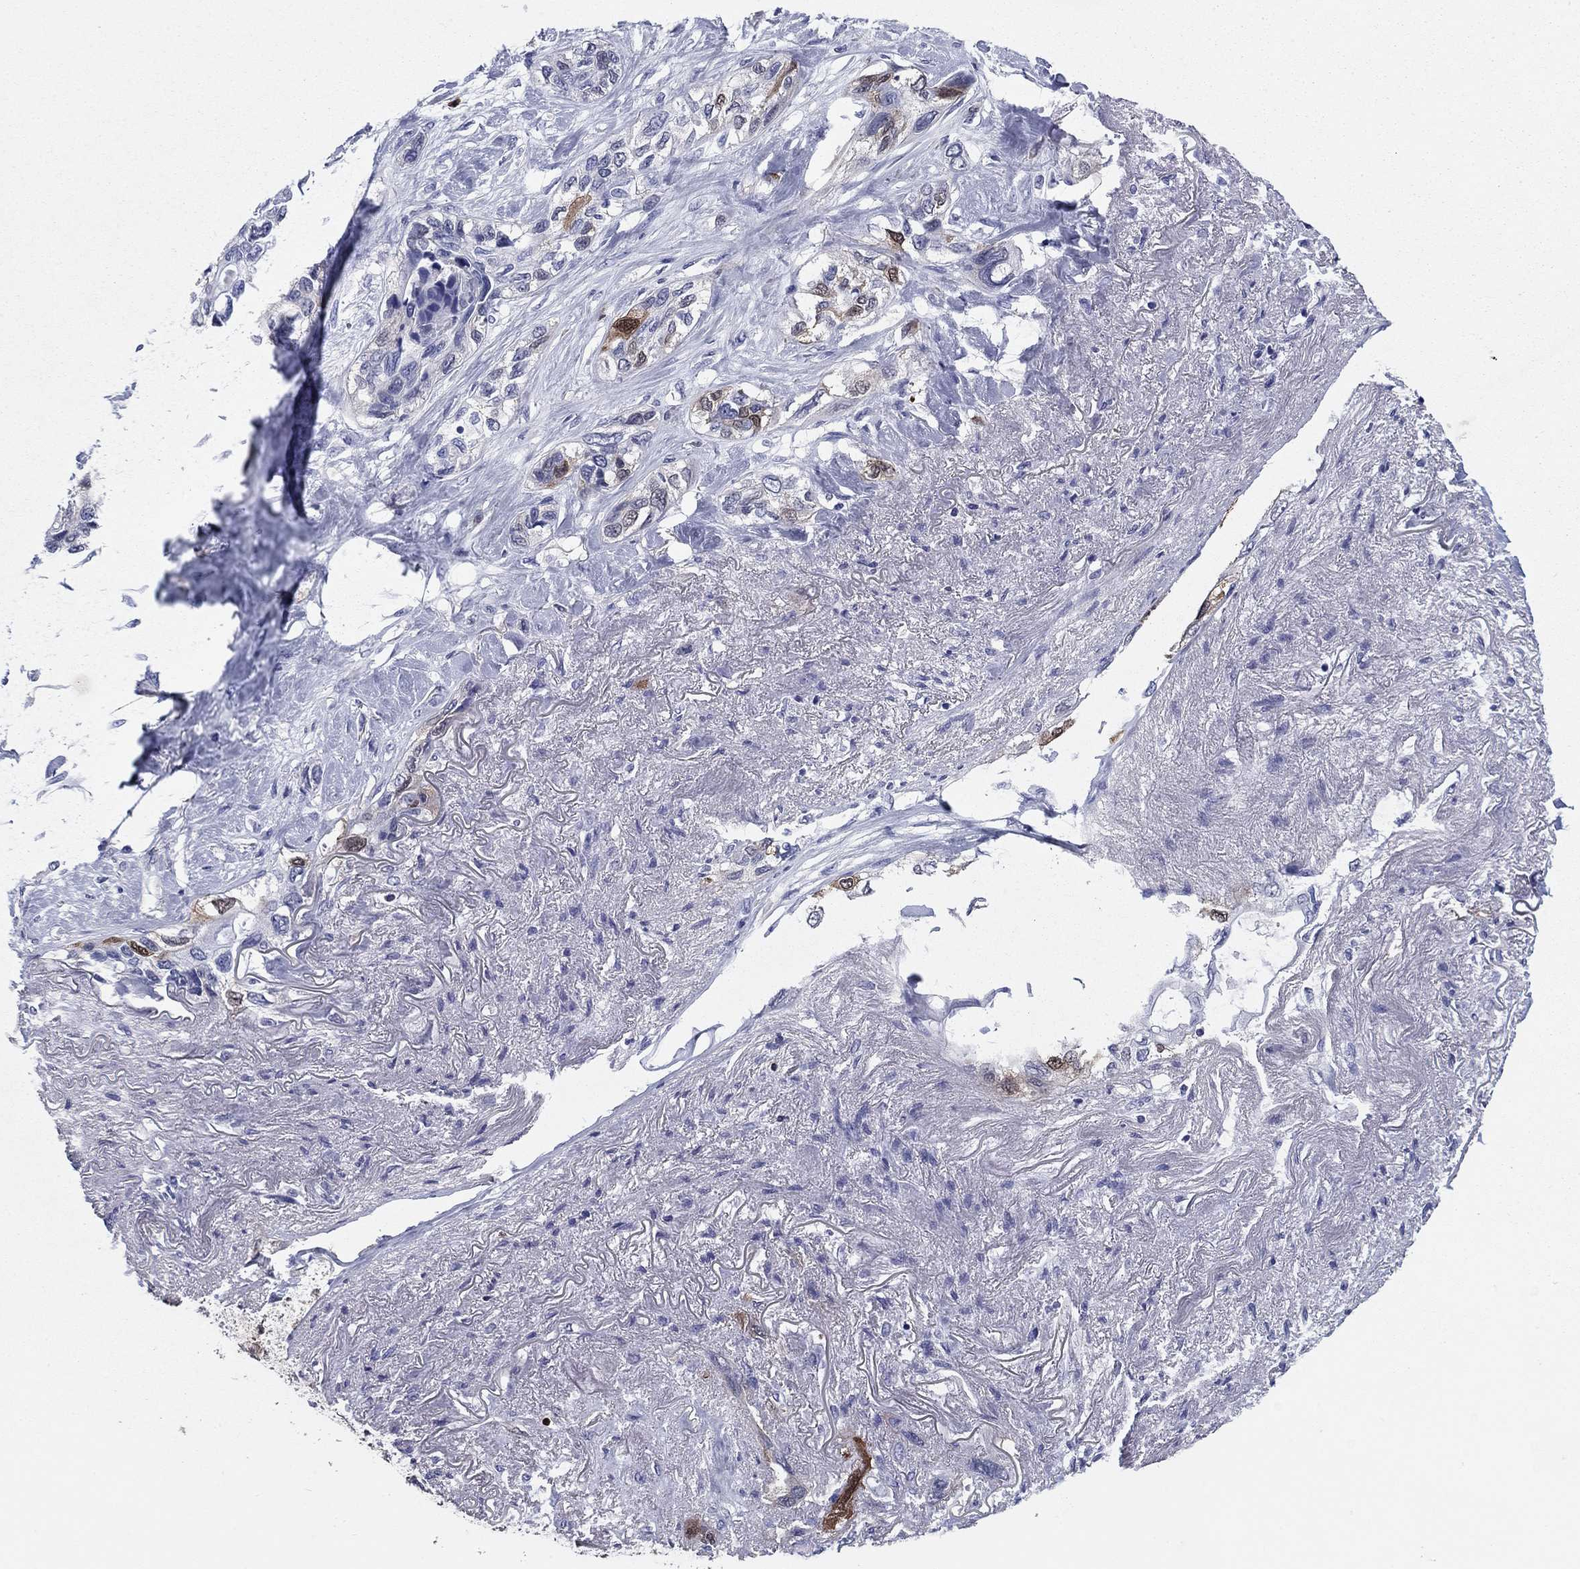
{"staining": {"intensity": "moderate", "quantity": "<25%", "location": "cytoplasmic/membranous,nuclear"}, "tissue": "lung cancer", "cell_type": "Tumor cells", "image_type": "cancer", "snomed": [{"axis": "morphology", "description": "Squamous cell carcinoma, NOS"}, {"axis": "topography", "description": "Lung"}], "caption": "Brown immunohistochemical staining in human lung cancer shows moderate cytoplasmic/membranous and nuclear staining in approximately <25% of tumor cells.", "gene": "STMN1", "patient": {"sex": "female", "age": 70}}